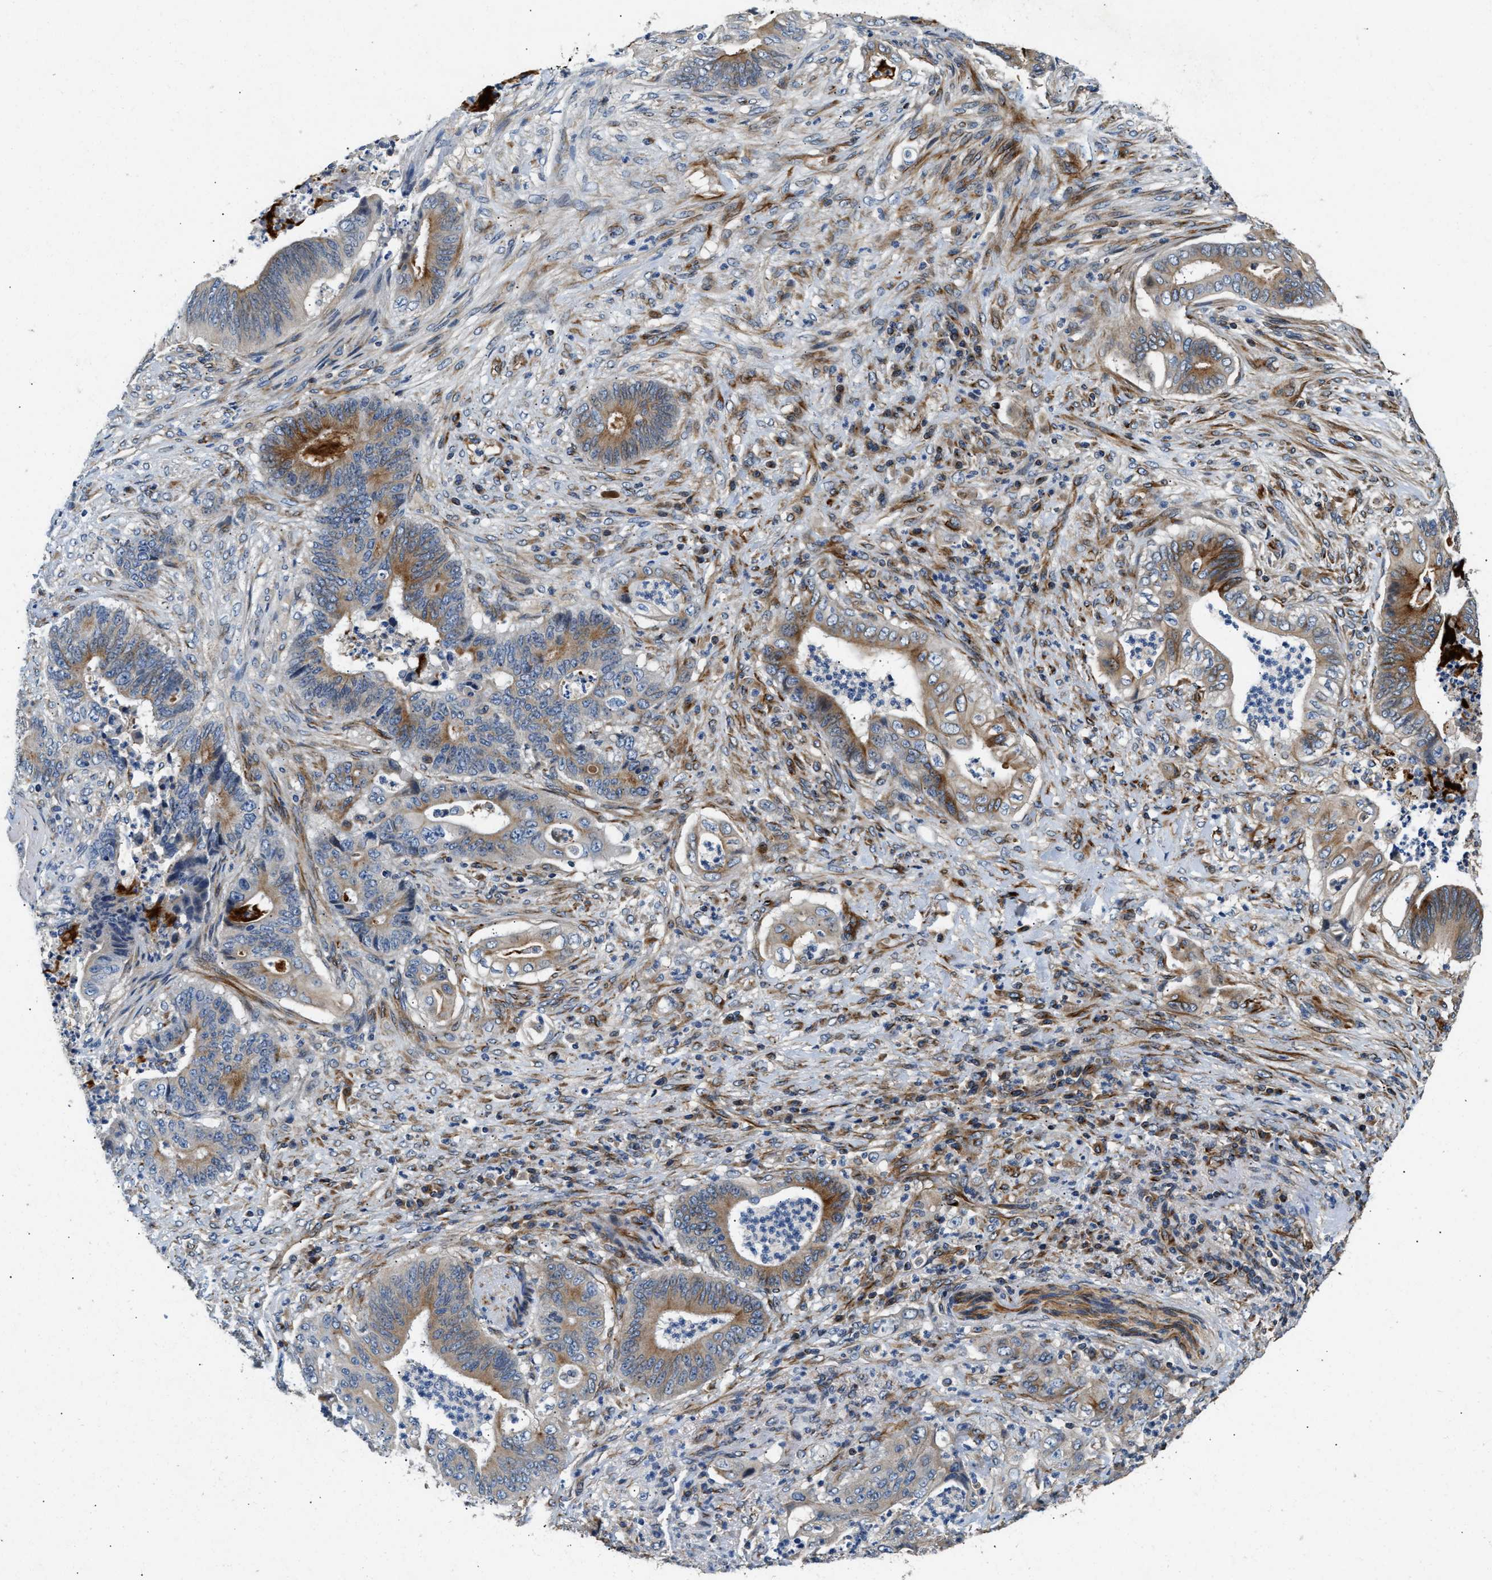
{"staining": {"intensity": "moderate", "quantity": "25%-75%", "location": "cytoplasmic/membranous"}, "tissue": "stomach cancer", "cell_type": "Tumor cells", "image_type": "cancer", "snomed": [{"axis": "morphology", "description": "Adenocarcinoma, NOS"}, {"axis": "topography", "description": "Stomach"}], "caption": "Immunohistochemical staining of human stomach cancer exhibits moderate cytoplasmic/membranous protein positivity in approximately 25%-75% of tumor cells.", "gene": "IL17RC", "patient": {"sex": "female", "age": 73}}